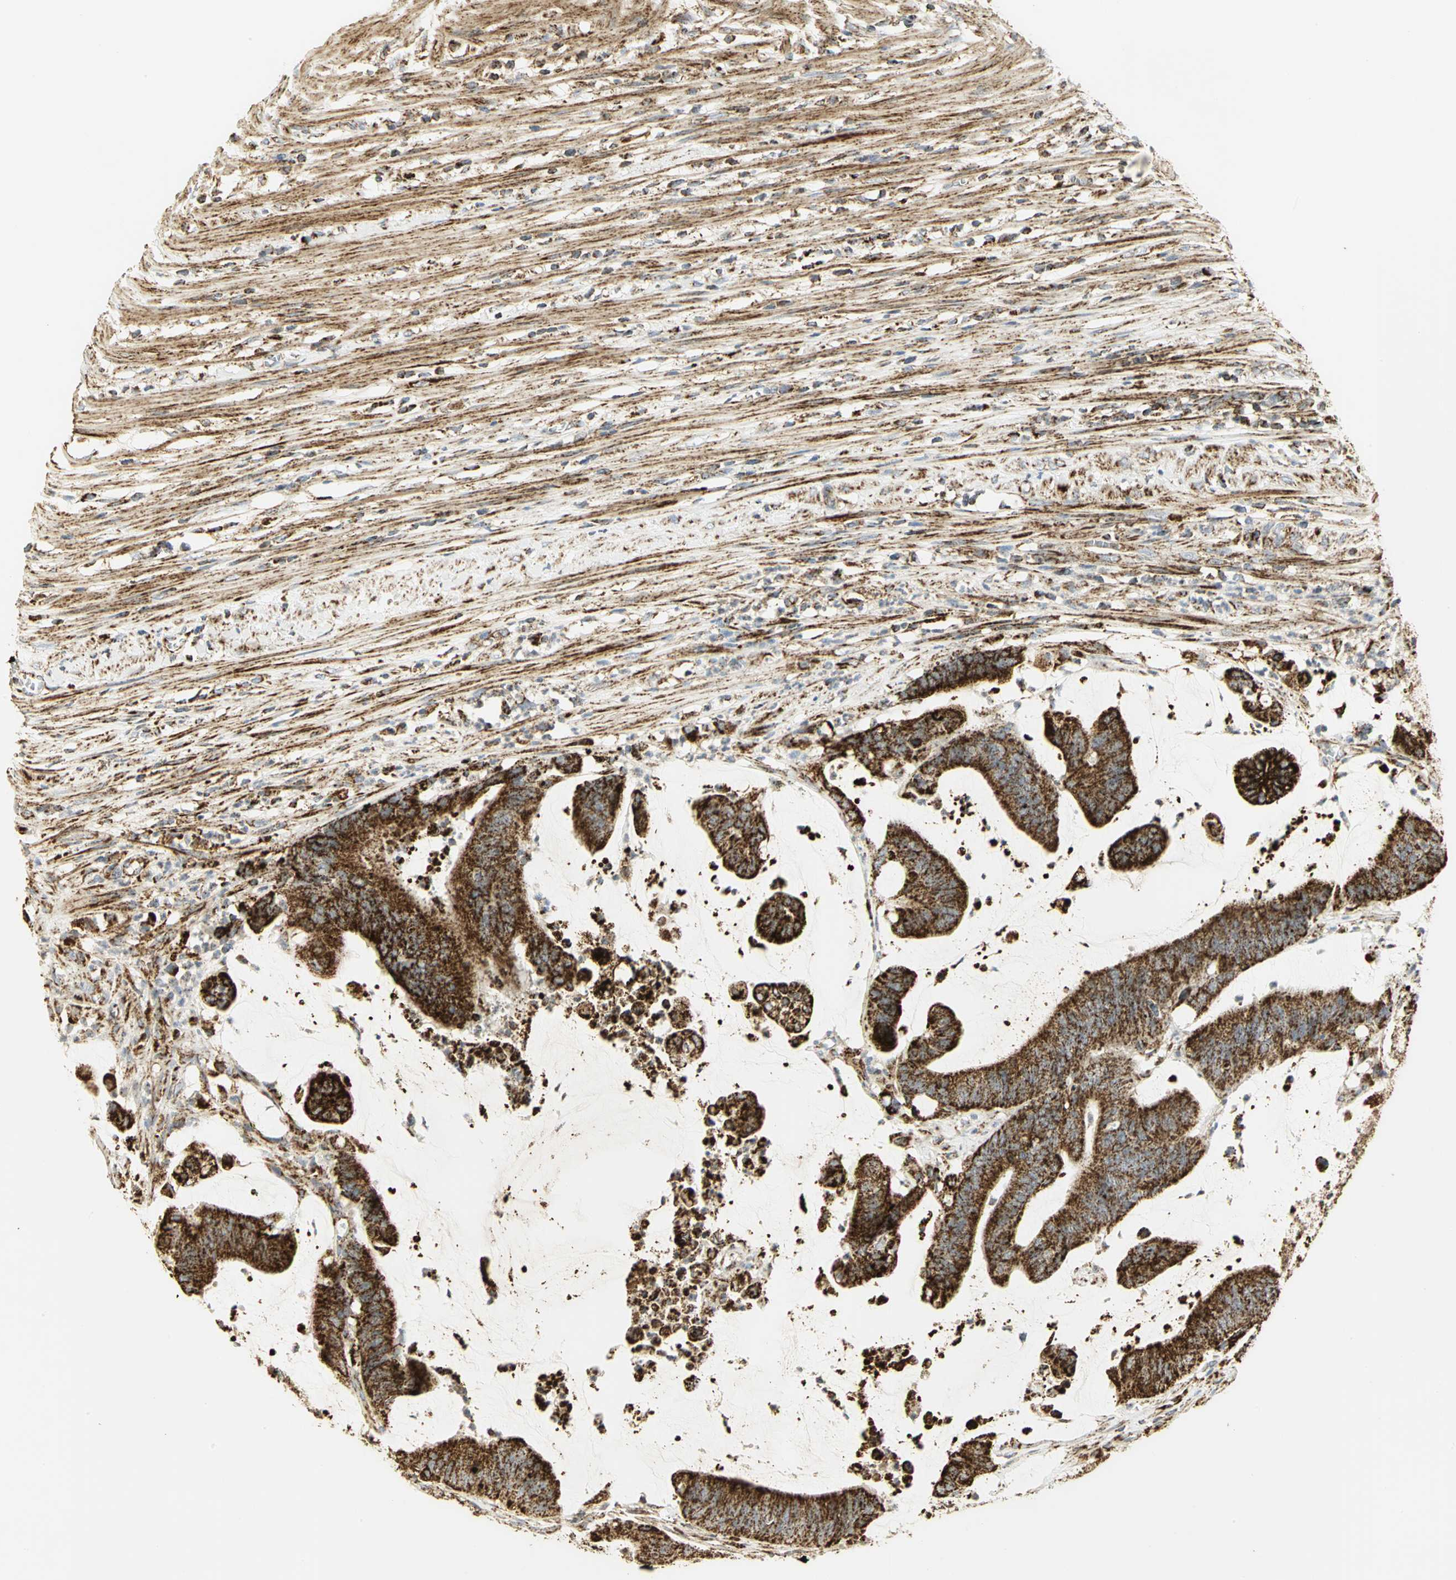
{"staining": {"intensity": "strong", "quantity": ">75%", "location": "cytoplasmic/membranous"}, "tissue": "colorectal cancer", "cell_type": "Tumor cells", "image_type": "cancer", "snomed": [{"axis": "morphology", "description": "Adenocarcinoma, NOS"}, {"axis": "topography", "description": "Rectum"}], "caption": "Immunohistochemistry histopathology image of neoplastic tissue: colorectal cancer (adenocarcinoma) stained using IHC displays high levels of strong protein expression localized specifically in the cytoplasmic/membranous of tumor cells, appearing as a cytoplasmic/membranous brown color.", "gene": "VDAC1", "patient": {"sex": "female", "age": 66}}